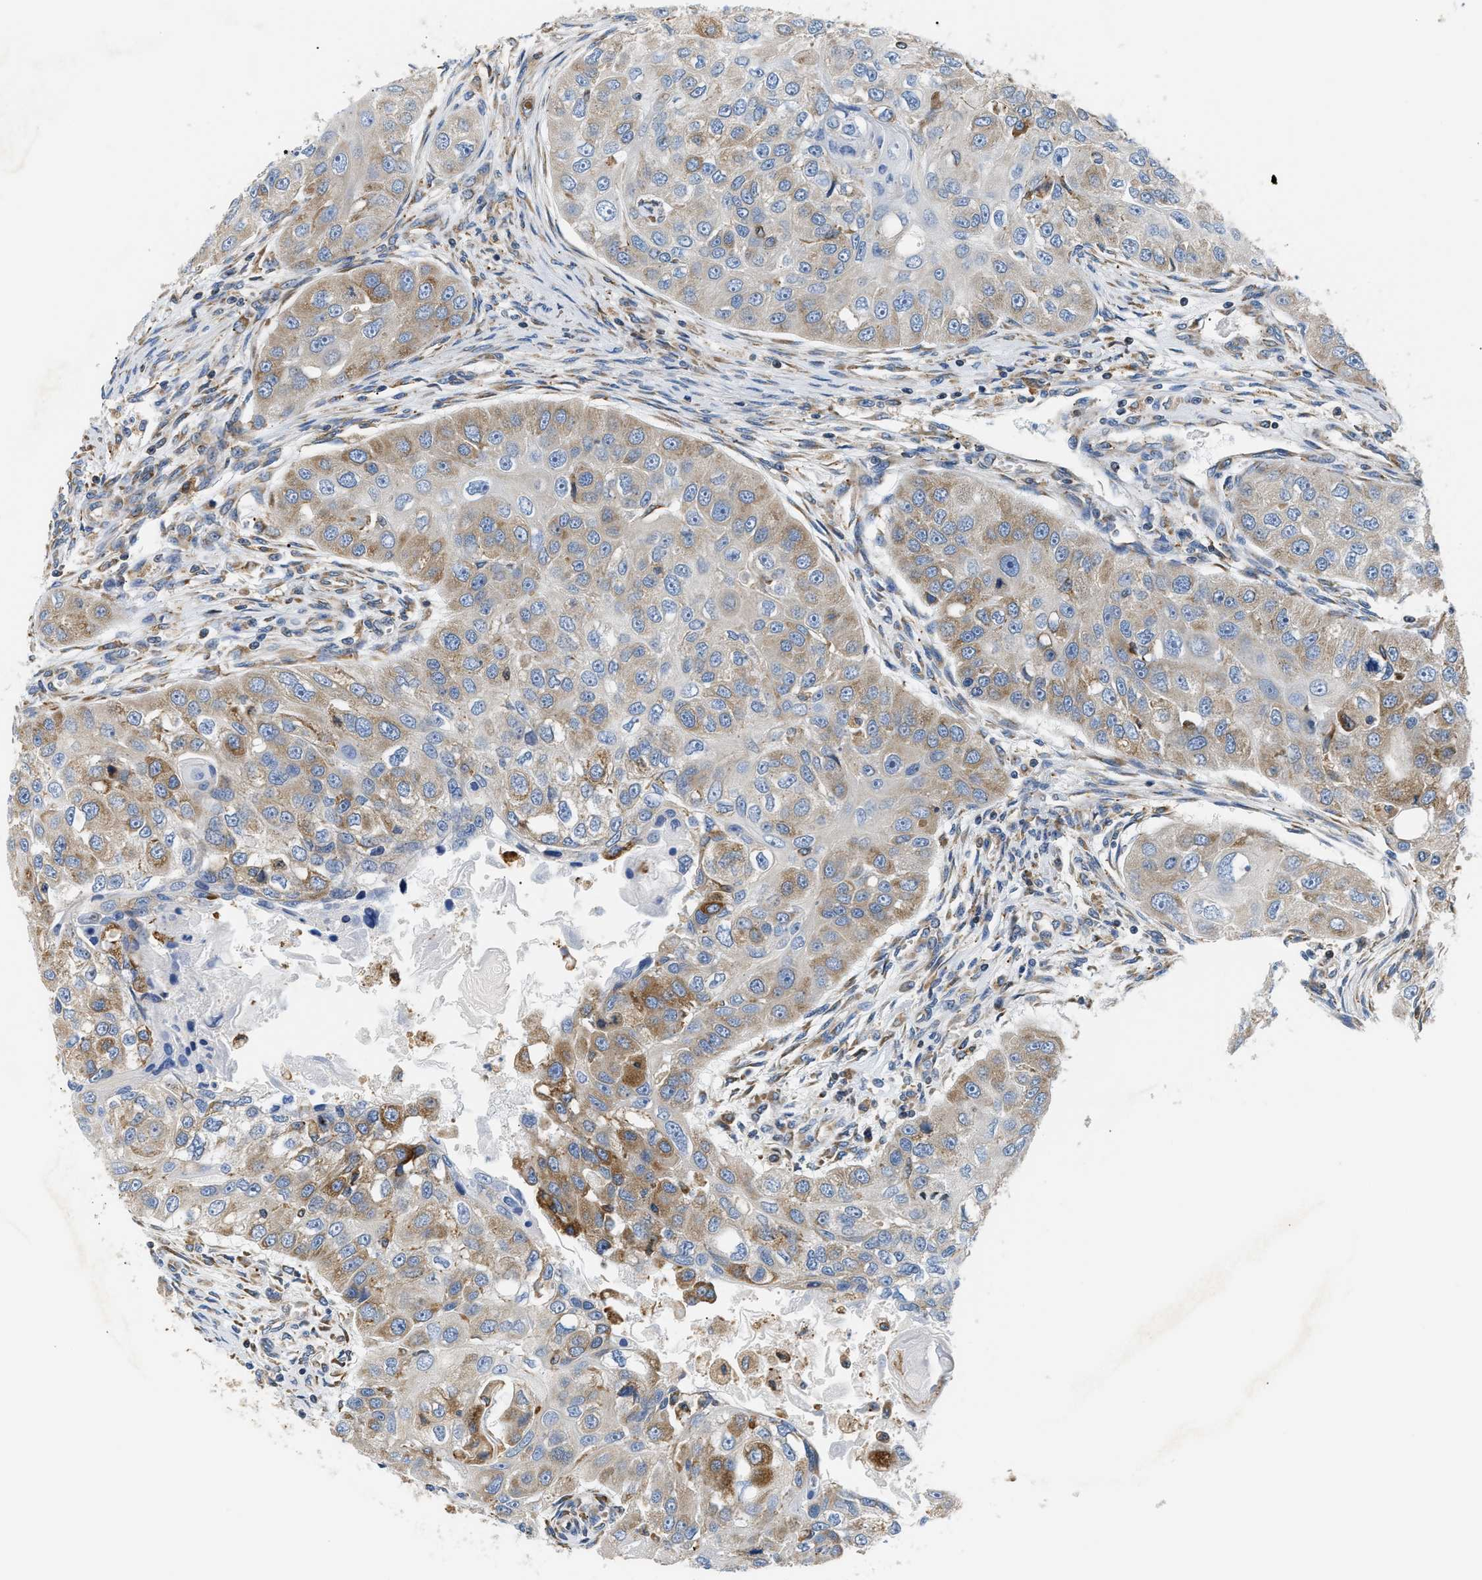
{"staining": {"intensity": "moderate", "quantity": "<25%", "location": "cytoplasmic/membranous"}, "tissue": "head and neck cancer", "cell_type": "Tumor cells", "image_type": "cancer", "snomed": [{"axis": "morphology", "description": "Normal tissue, NOS"}, {"axis": "morphology", "description": "Squamous cell carcinoma, NOS"}, {"axis": "topography", "description": "Skeletal muscle"}, {"axis": "topography", "description": "Head-Neck"}], "caption": "About <25% of tumor cells in human squamous cell carcinoma (head and neck) exhibit moderate cytoplasmic/membranous protein staining as visualized by brown immunohistochemical staining.", "gene": "HDHD3", "patient": {"sex": "male", "age": 51}}